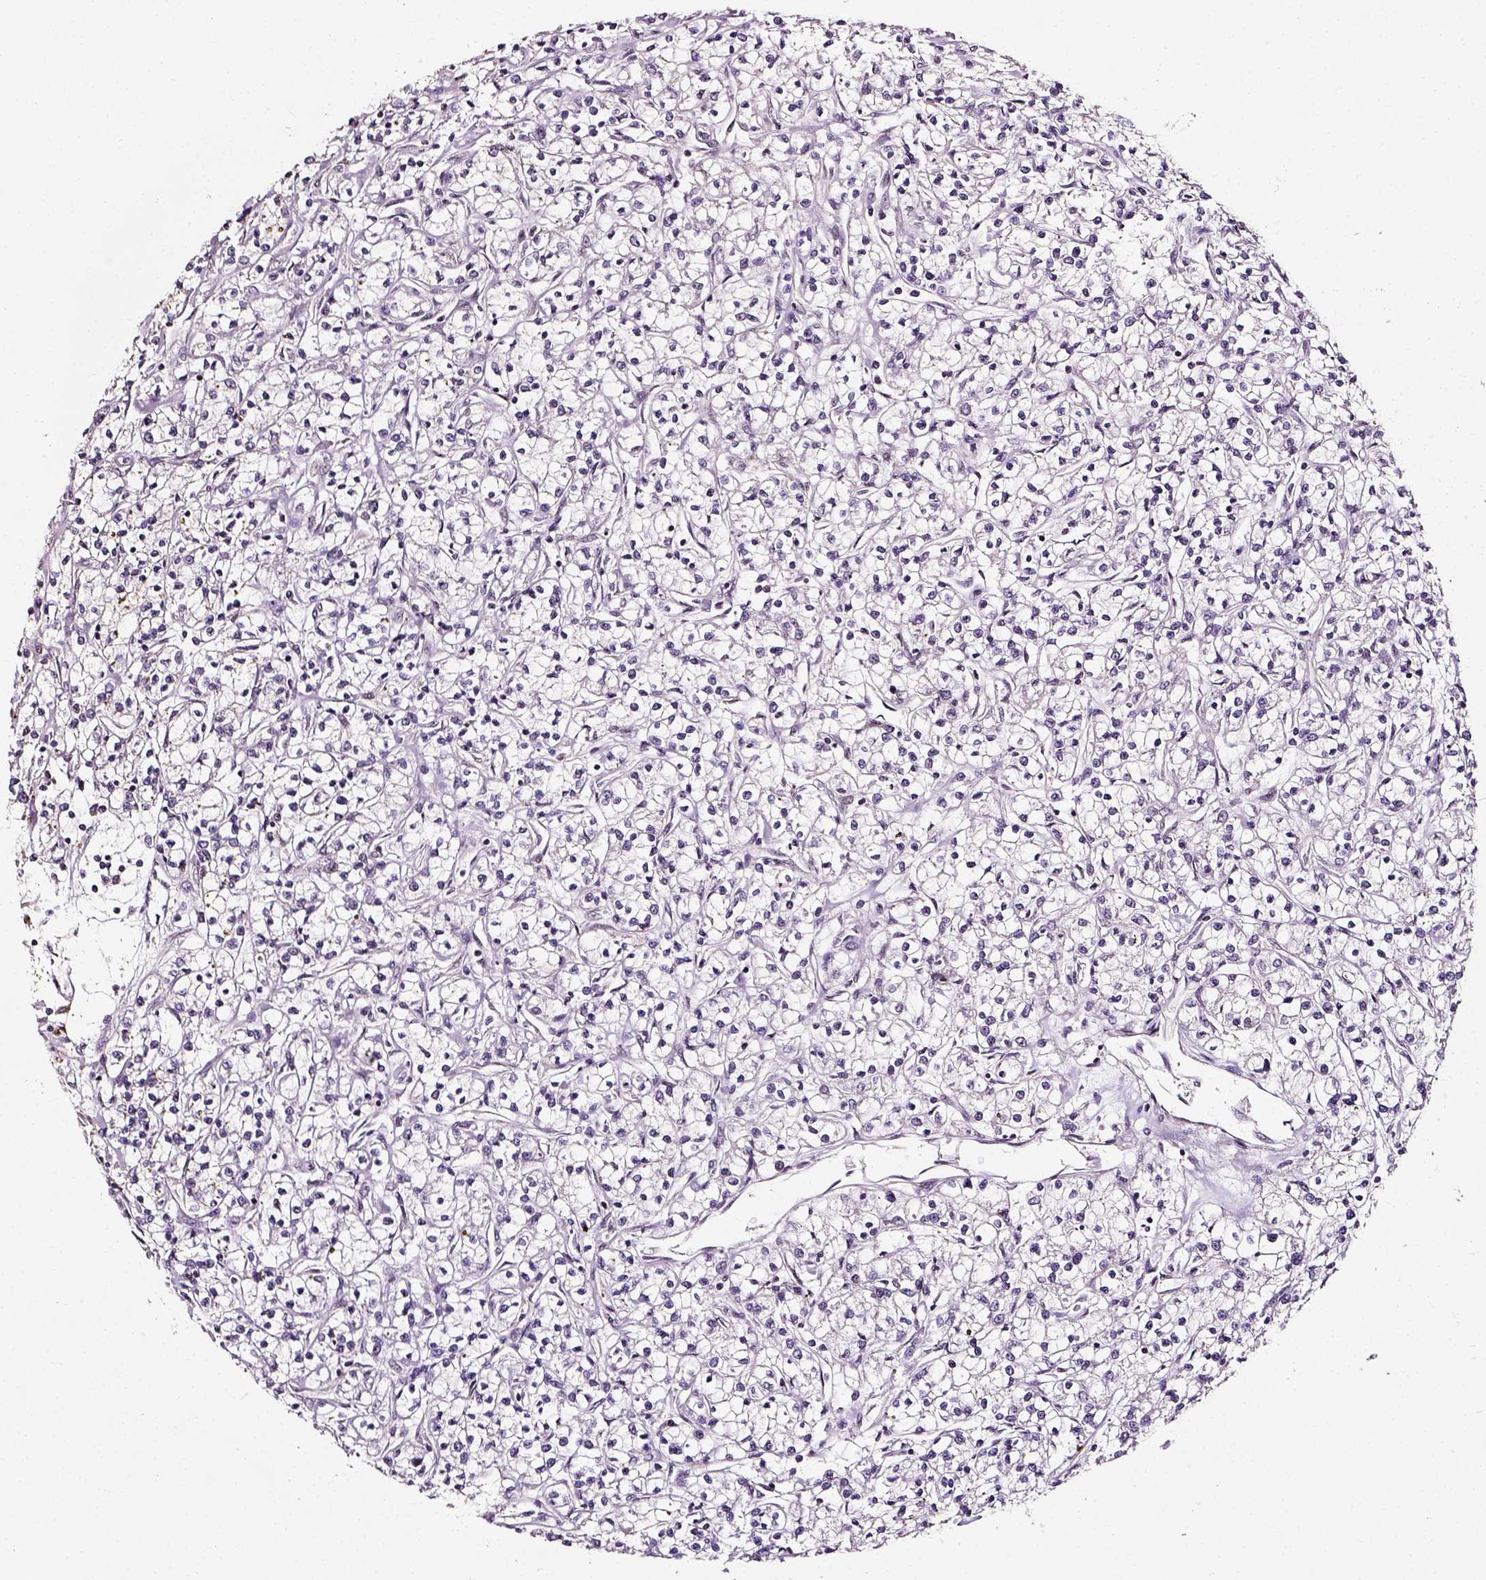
{"staining": {"intensity": "moderate", "quantity": ">75%", "location": "nuclear"}, "tissue": "renal cancer", "cell_type": "Tumor cells", "image_type": "cancer", "snomed": [{"axis": "morphology", "description": "Adenocarcinoma, NOS"}, {"axis": "topography", "description": "Kidney"}], "caption": "High-magnification brightfield microscopy of renal cancer (adenocarcinoma) stained with DAB (3,3'-diaminobenzidine) (brown) and counterstained with hematoxylin (blue). tumor cells exhibit moderate nuclear expression is seen in about>75% of cells.", "gene": "NACC1", "patient": {"sex": "female", "age": 59}}